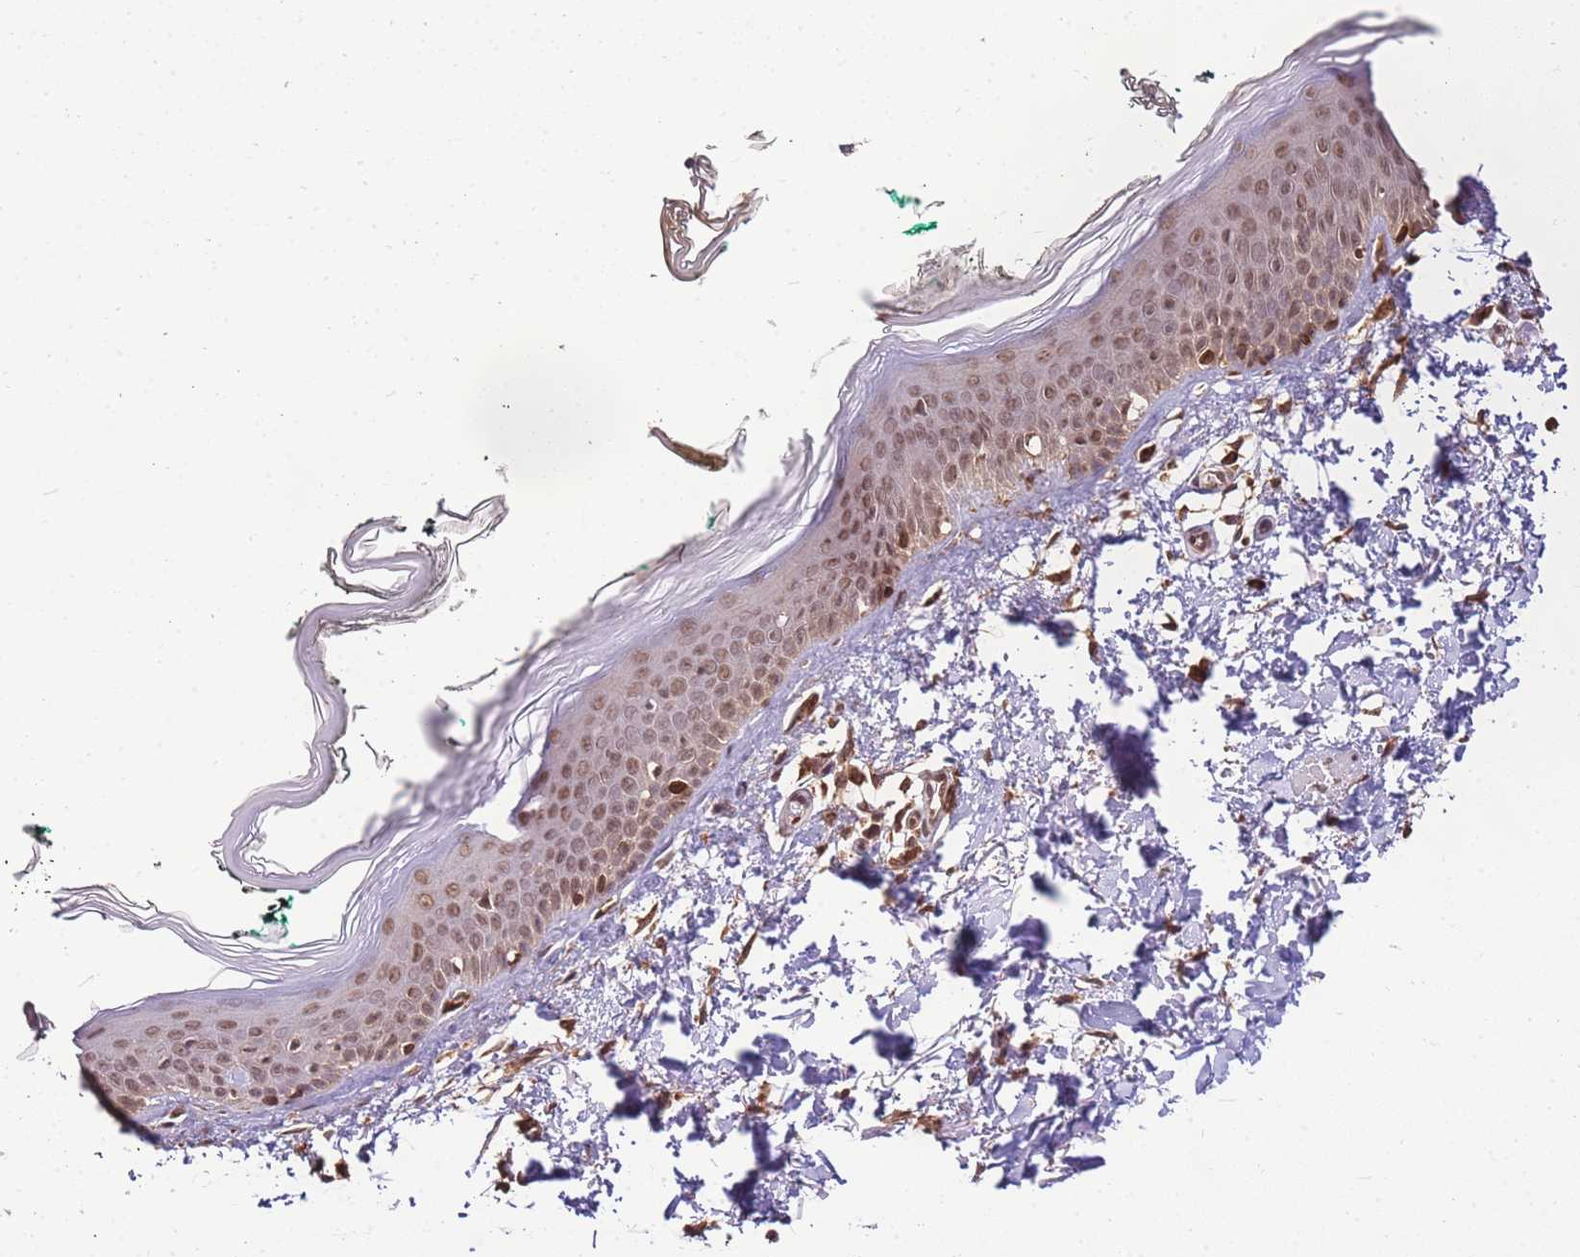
{"staining": {"intensity": "moderate", "quantity": ">75%", "location": "cytoplasmic/membranous,nuclear"}, "tissue": "skin", "cell_type": "Fibroblasts", "image_type": "normal", "snomed": [{"axis": "morphology", "description": "Normal tissue, NOS"}, {"axis": "topography", "description": "Skin"}], "caption": "An IHC histopathology image of unremarkable tissue is shown. Protein staining in brown labels moderate cytoplasmic/membranous,nuclear positivity in skin within fibroblasts. (DAB IHC with brightfield microscopy, high magnification).", "gene": "CEP170", "patient": {"sex": "male", "age": 62}}